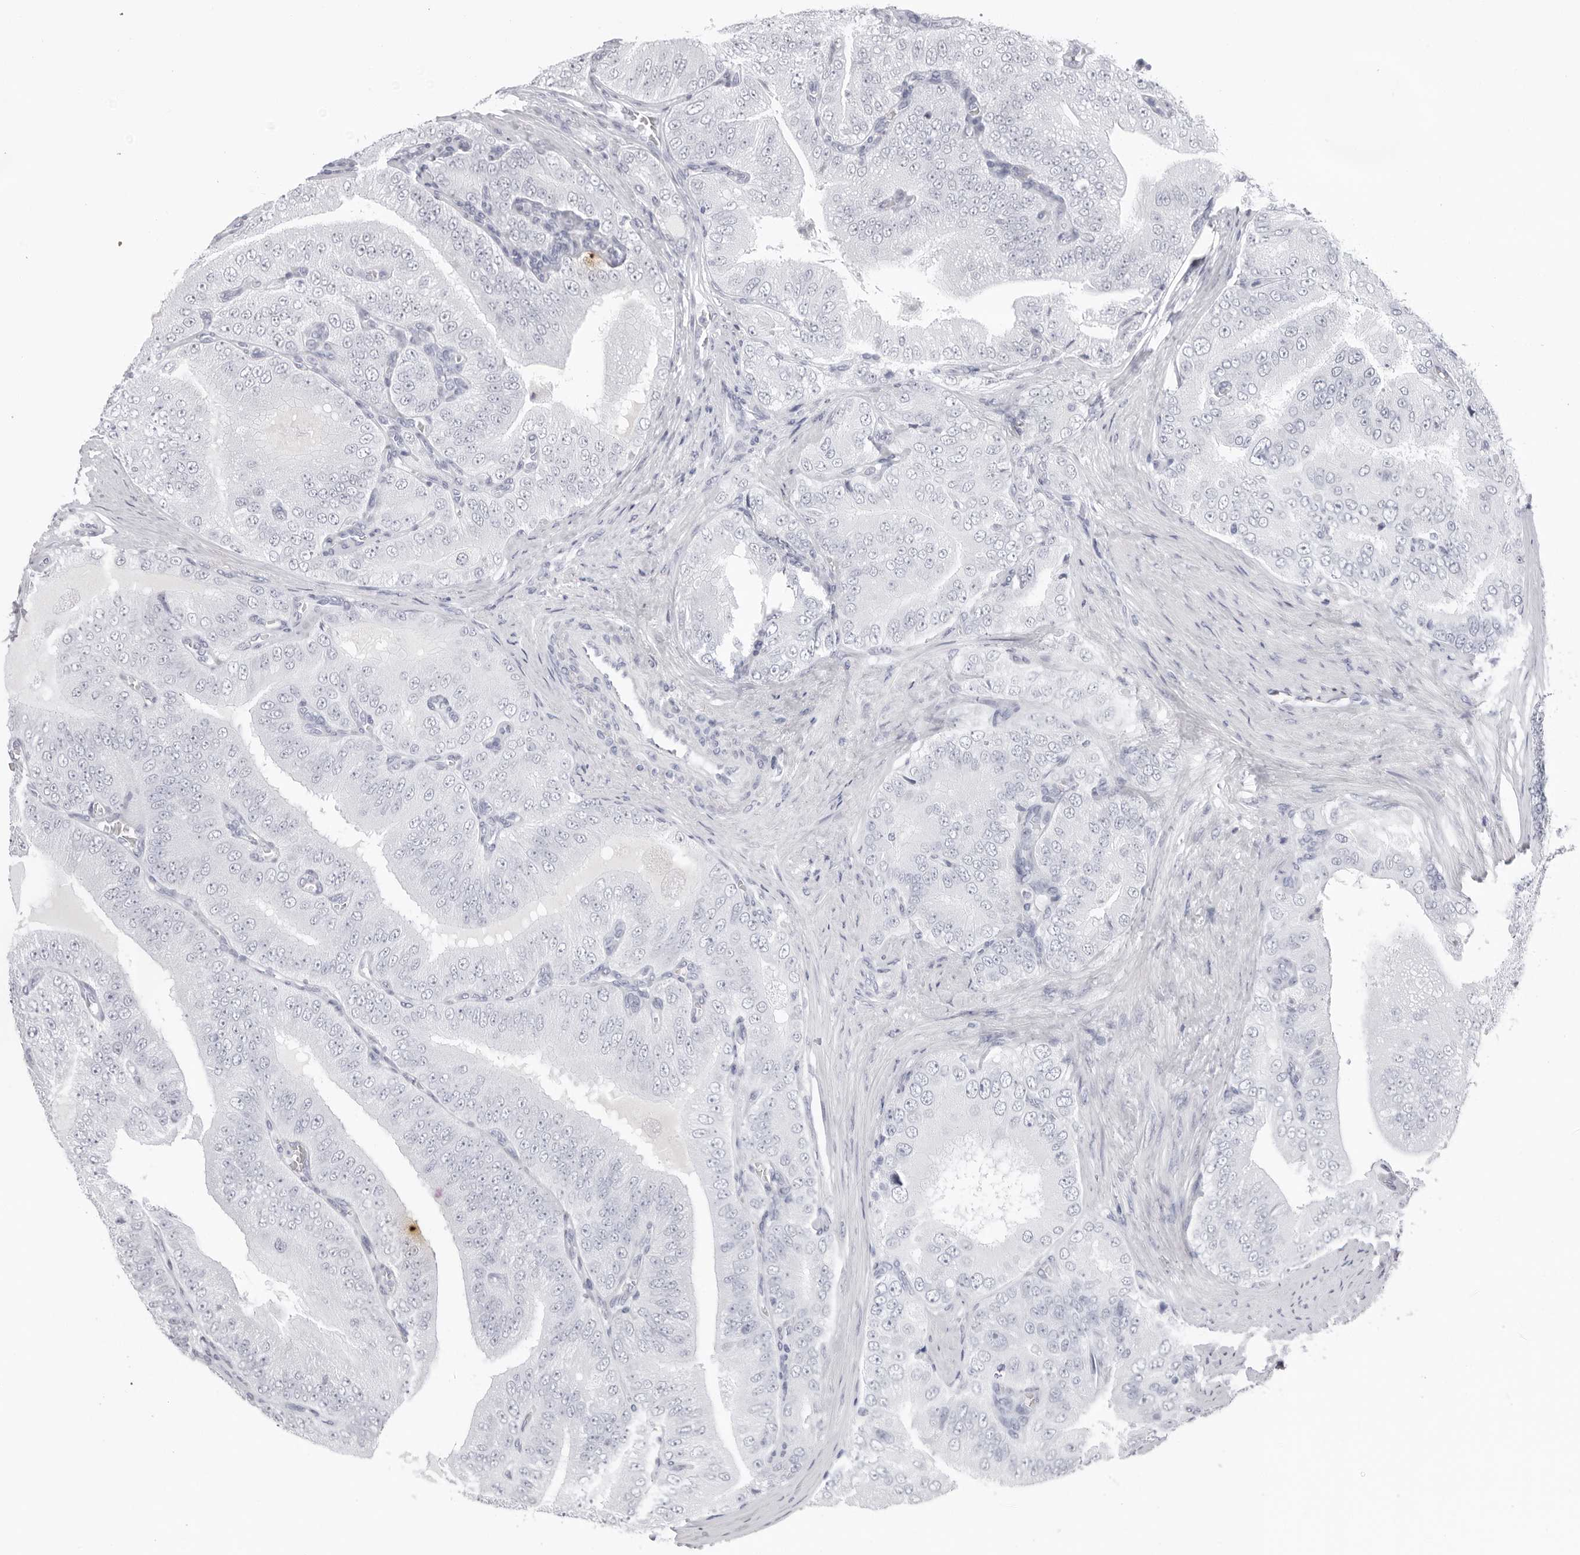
{"staining": {"intensity": "negative", "quantity": "none", "location": "none"}, "tissue": "prostate cancer", "cell_type": "Tumor cells", "image_type": "cancer", "snomed": [{"axis": "morphology", "description": "Adenocarcinoma, High grade"}, {"axis": "topography", "description": "Prostate"}], "caption": "A photomicrograph of prostate cancer (high-grade adenocarcinoma) stained for a protein displays no brown staining in tumor cells. The staining was performed using DAB (3,3'-diaminobenzidine) to visualize the protein expression in brown, while the nuclei were stained in blue with hematoxylin (Magnification: 20x).", "gene": "CST5", "patient": {"sex": "male", "age": 58}}